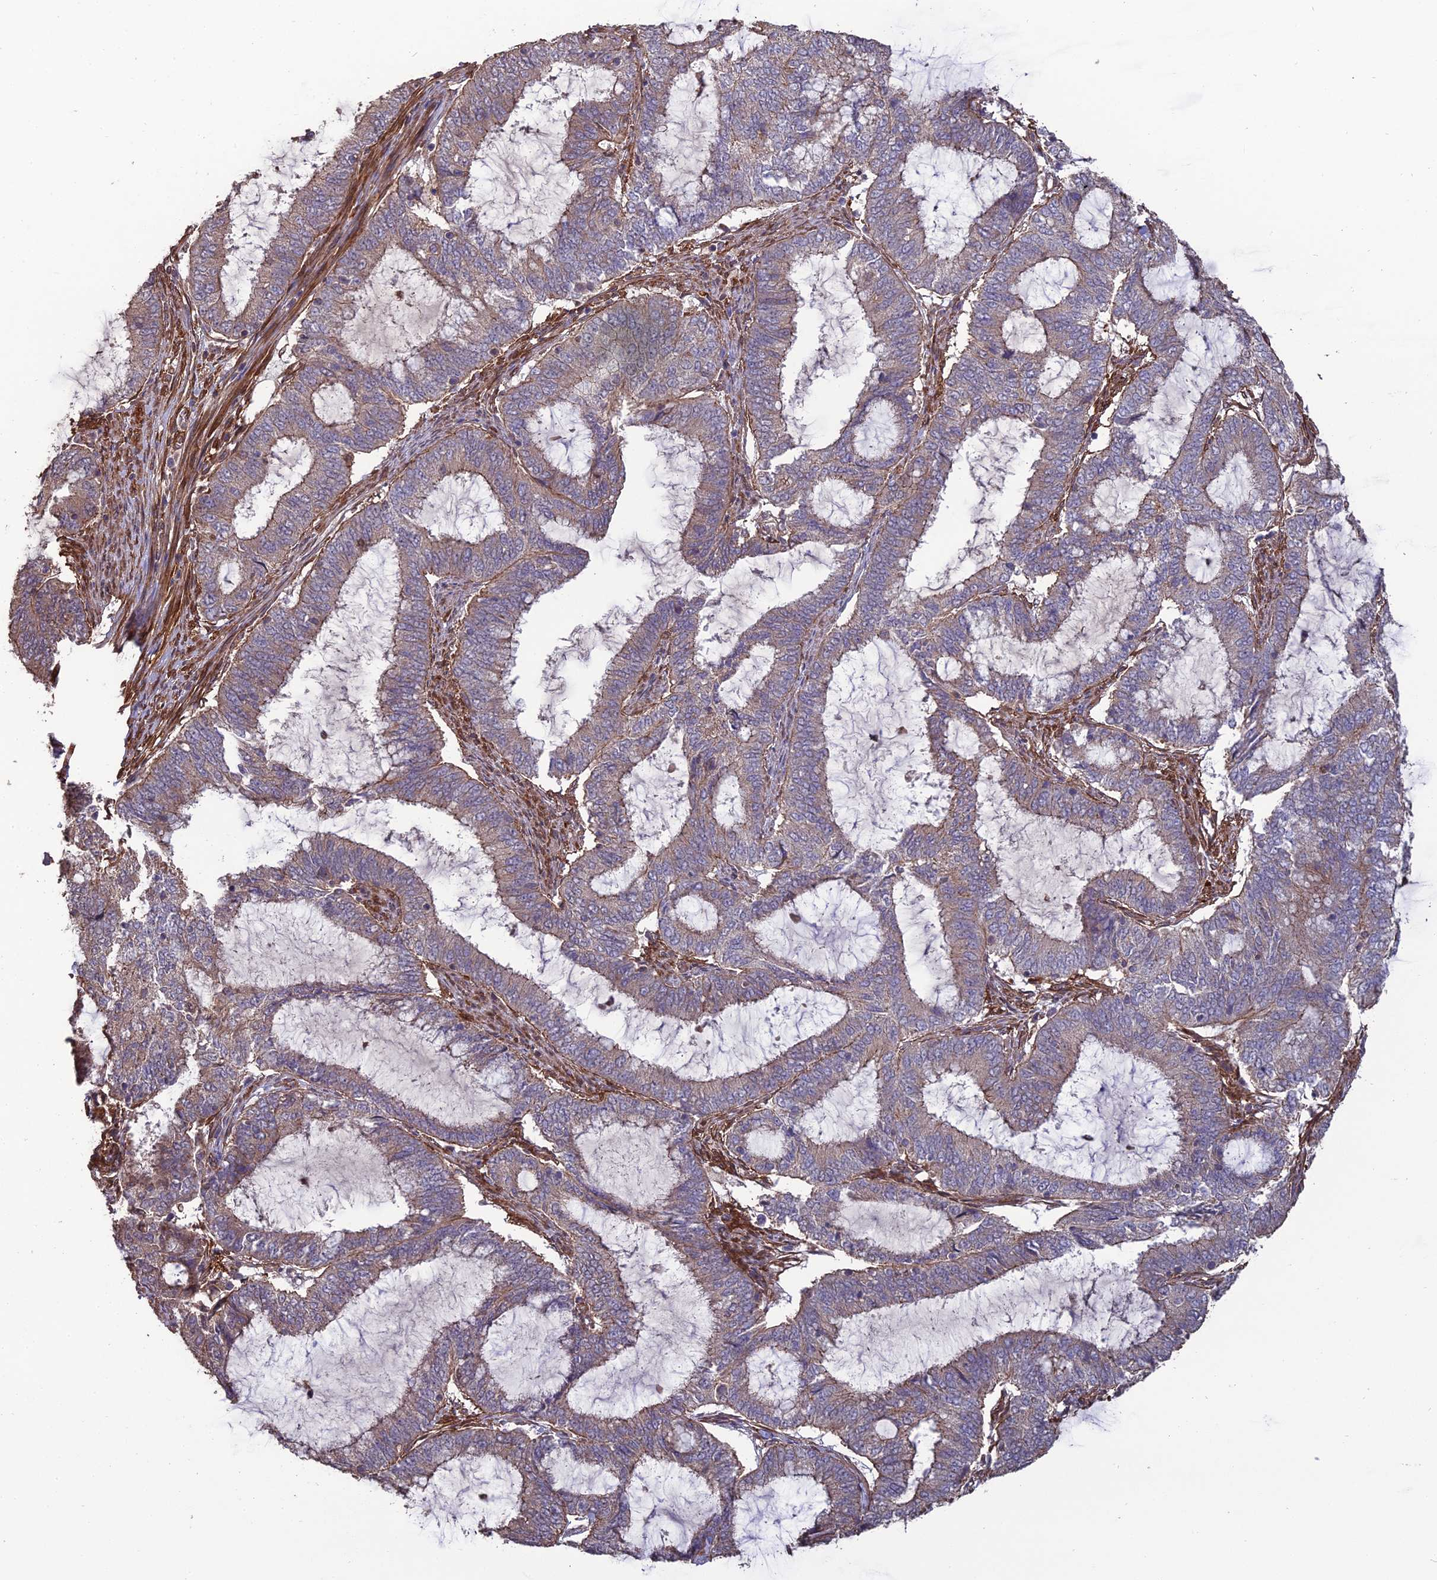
{"staining": {"intensity": "moderate", "quantity": "<25%", "location": "cytoplasmic/membranous"}, "tissue": "endometrial cancer", "cell_type": "Tumor cells", "image_type": "cancer", "snomed": [{"axis": "morphology", "description": "Adenocarcinoma, NOS"}, {"axis": "topography", "description": "Endometrium"}], "caption": "Tumor cells demonstrate low levels of moderate cytoplasmic/membranous staining in approximately <25% of cells in human endometrial adenocarcinoma. Ihc stains the protein in brown and the nuclei are stained blue.", "gene": "ATP6V0A2", "patient": {"sex": "female", "age": 51}}